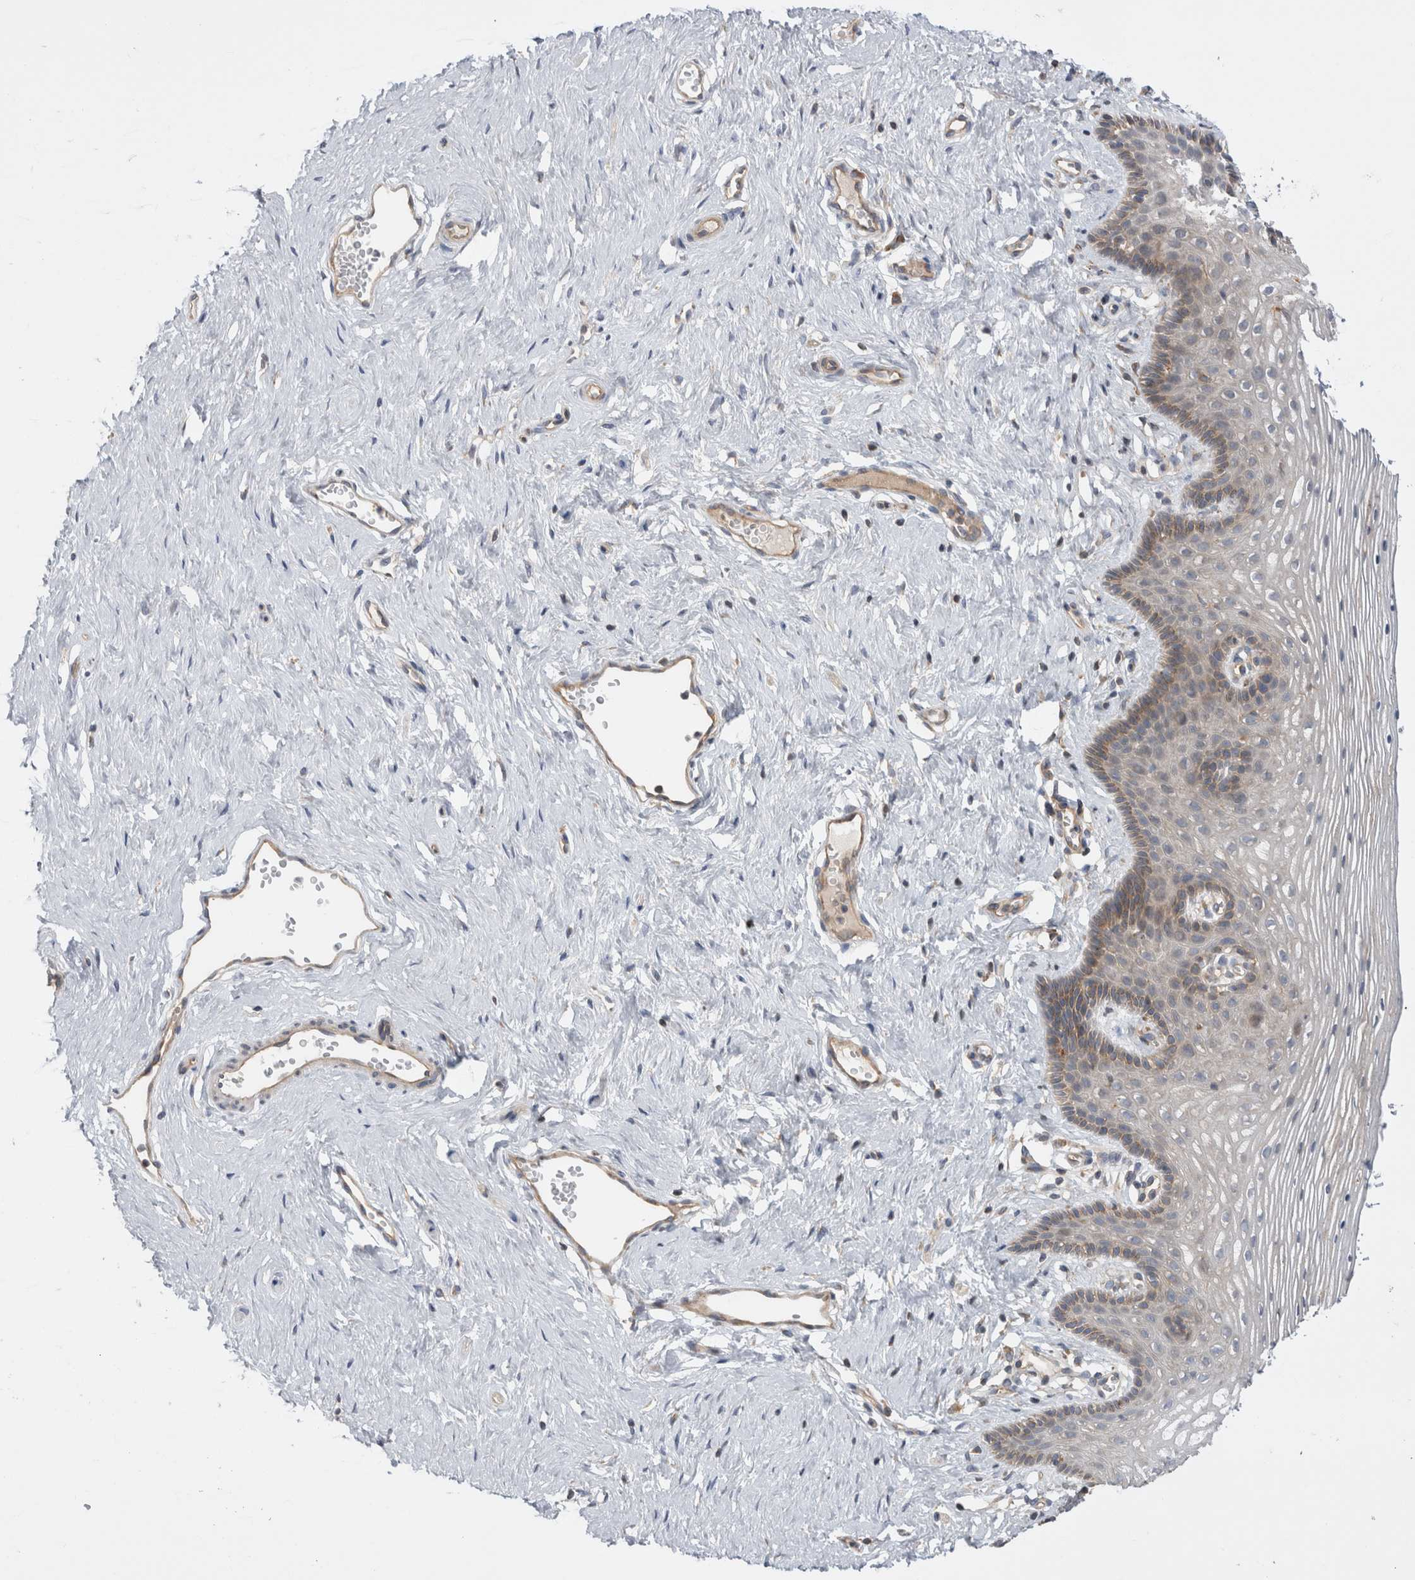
{"staining": {"intensity": "moderate", "quantity": "<25%", "location": "cytoplasmic/membranous"}, "tissue": "vagina", "cell_type": "Squamous epithelial cells", "image_type": "normal", "snomed": [{"axis": "morphology", "description": "Normal tissue, NOS"}, {"axis": "topography", "description": "Vagina"}], "caption": "A brown stain highlights moderate cytoplasmic/membranous staining of a protein in squamous epithelial cells of normal vagina. The protein is stained brown, and the nuclei are stained in blue (DAB IHC with brightfield microscopy, high magnification).", "gene": "PDCD10", "patient": {"sex": "female", "age": 32}}